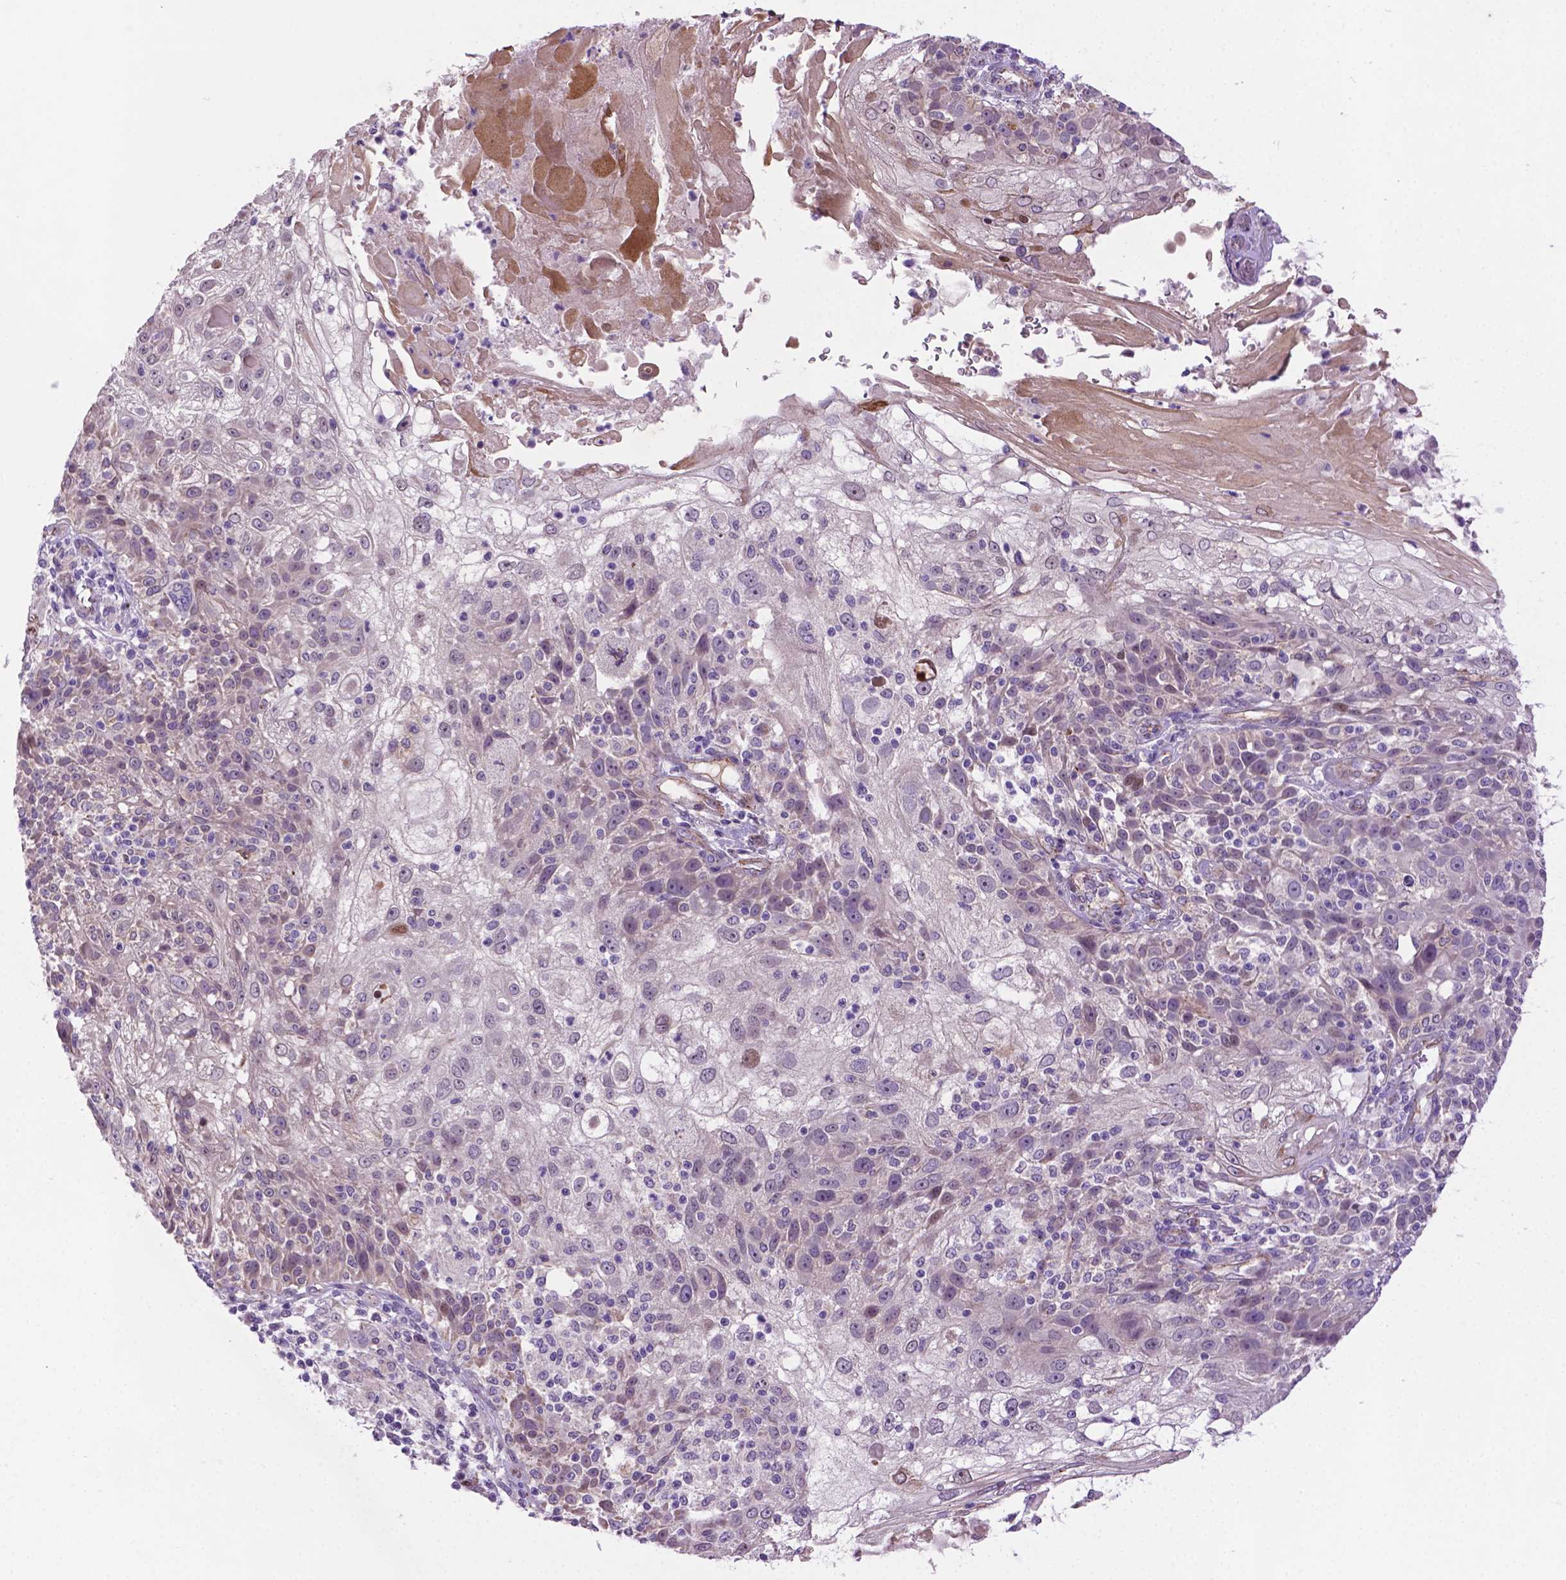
{"staining": {"intensity": "moderate", "quantity": "<25%", "location": "cytoplasmic/membranous"}, "tissue": "skin cancer", "cell_type": "Tumor cells", "image_type": "cancer", "snomed": [{"axis": "morphology", "description": "Normal tissue, NOS"}, {"axis": "morphology", "description": "Squamous cell carcinoma, NOS"}, {"axis": "topography", "description": "Skin"}], "caption": "Human skin cancer (squamous cell carcinoma) stained with a brown dye shows moderate cytoplasmic/membranous positive expression in approximately <25% of tumor cells.", "gene": "CCER2", "patient": {"sex": "female", "age": 83}}